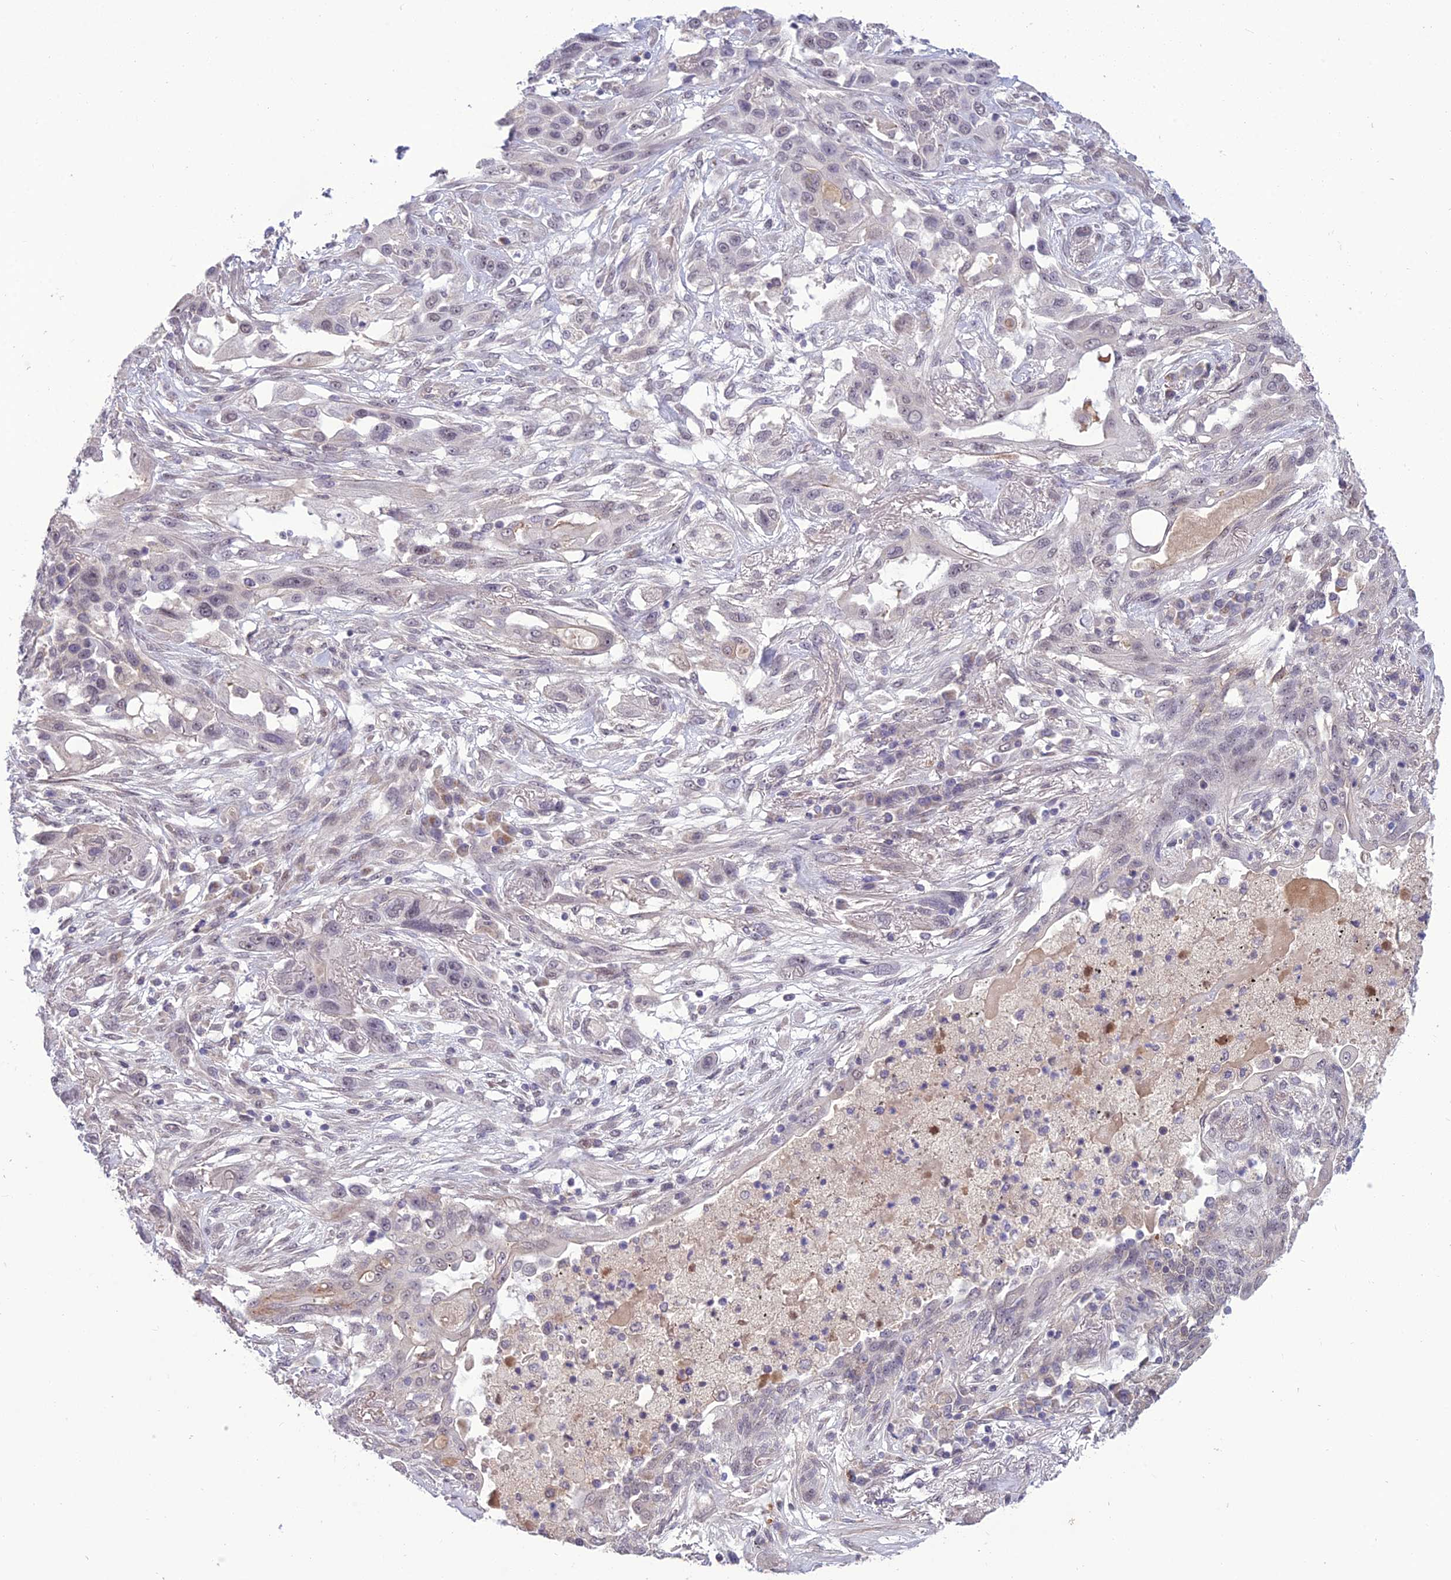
{"staining": {"intensity": "negative", "quantity": "none", "location": "none"}, "tissue": "lung cancer", "cell_type": "Tumor cells", "image_type": "cancer", "snomed": [{"axis": "morphology", "description": "Squamous cell carcinoma, NOS"}, {"axis": "topography", "description": "Lung"}], "caption": "This is an immunohistochemistry histopathology image of lung squamous cell carcinoma. There is no positivity in tumor cells.", "gene": "FBRS", "patient": {"sex": "female", "age": 70}}